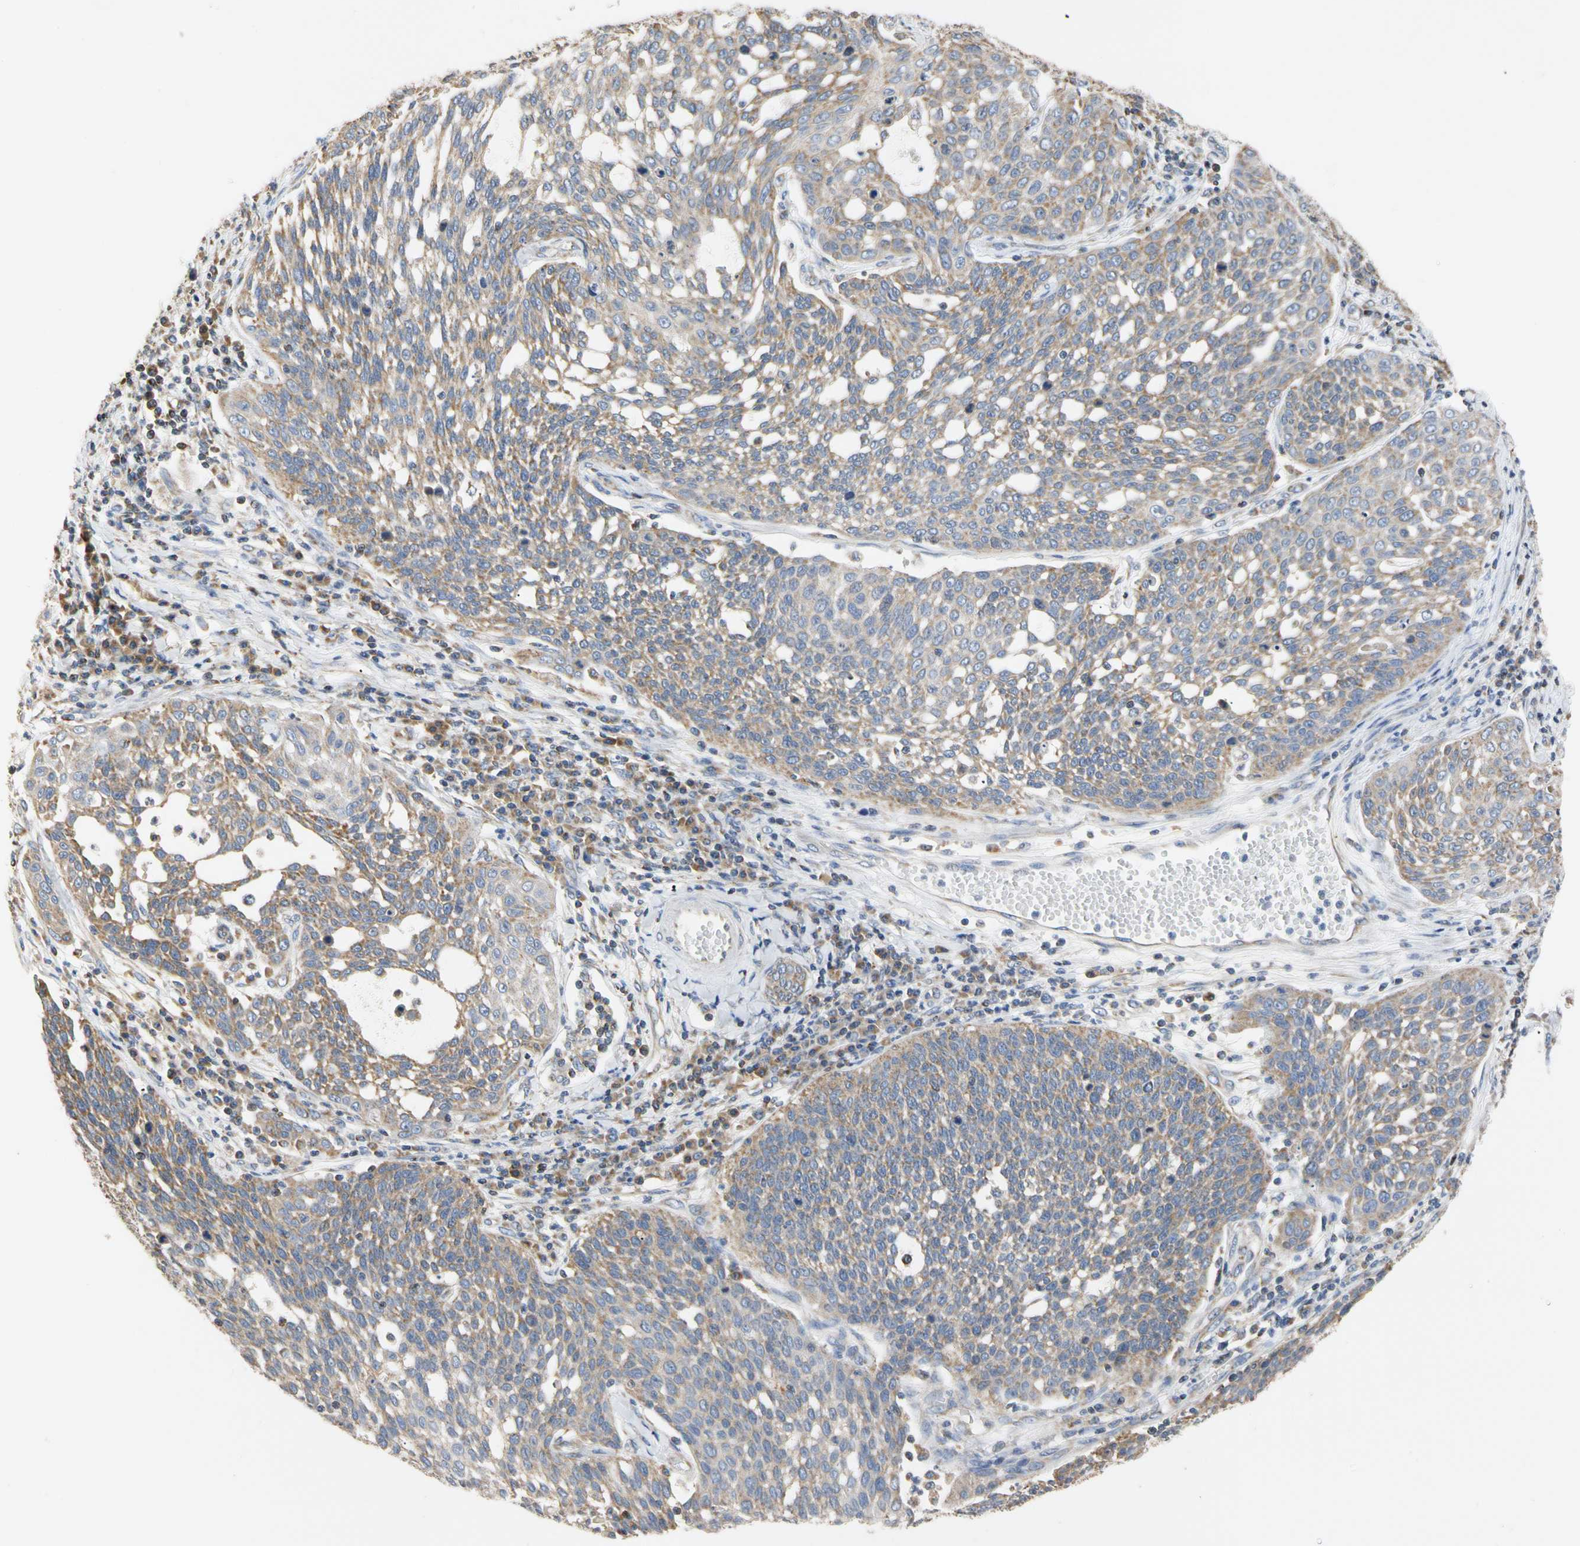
{"staining": {"intensity": "weak", "quantity": ">75%", "location": "cytoplasmic/membranous"}, "tissue": "cervical cancer", "cell_type": "Tumor cells", "image_type": "cancer", "snomed": [{"axis": "morphology", "description": "Squamous cell carcinoma, NOS"}, {"axis": "topography", "description": "Cervix"}], "caption": "Weak cytoplasmic/membranous protein positivity is appreciated in approximately >75% of tumor cells in cervical squamous cell carcinoma.", "gene": "PLGRKT", "patient": {"sex": "female", "age": 34}}